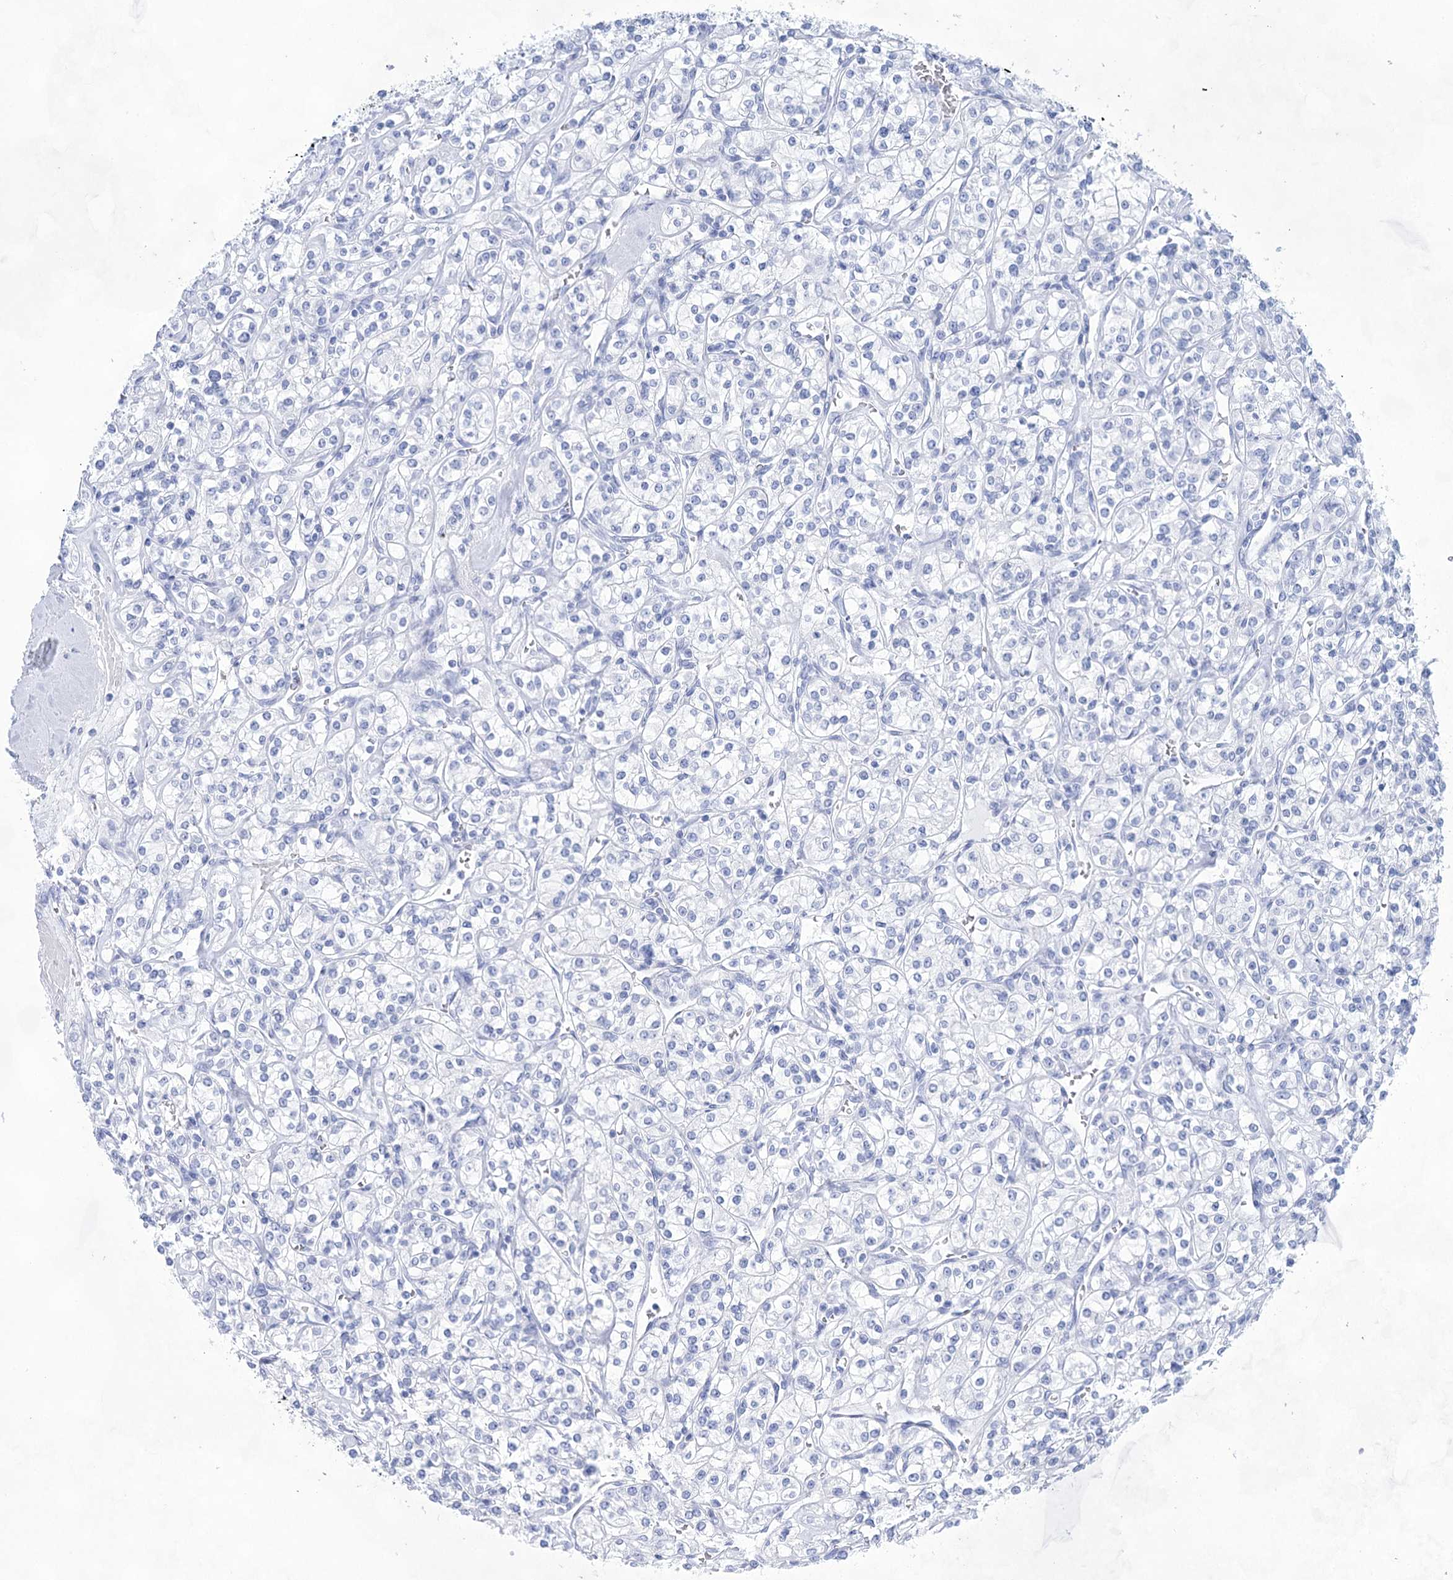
{"staining": {"intensity": "negative", "quantity": "none", "location": "none"}, "tissue": "renal cancer", "cell_type": "Tumor cells", "image_type": "cancer", "snomed": [{"axis": "morphology", "description": "Adenocarcinoma, NOS"}, {"axis": "topography", "description": "Kidney"}], "caption": "Image shows no protein expression in tumor cells of renal cancer tissue.", "gene": "LALBA", "patient": {"sex": "male", "age": 77}}